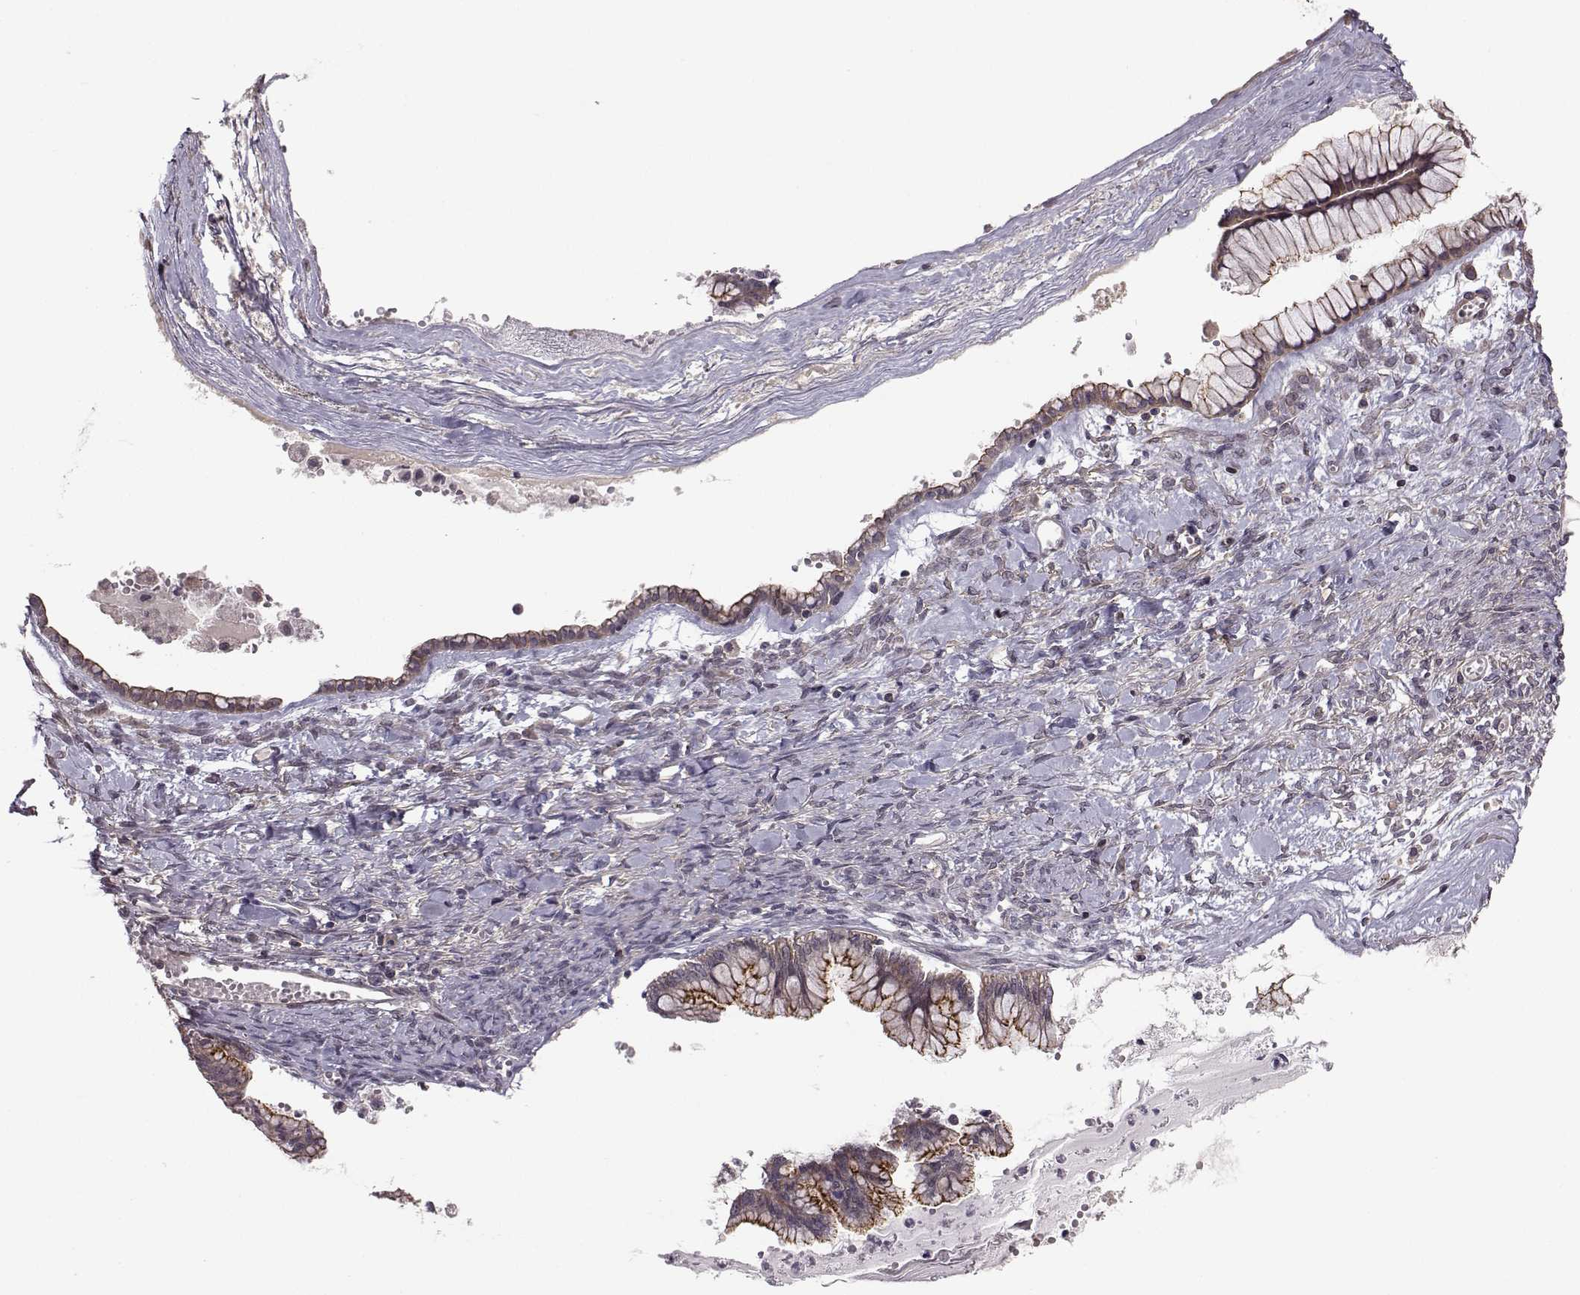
{"staining": {"intensity": "moderate", "quantity": "<25%", "location": "cytoplasmic/membranous"}, "tissue": "ovarian cancer", "cell_type": "Tumor cells", "image_type": "cancer", "snomed": [{"axis": "morphology", "description": "Cystadenocarcinoma, mucinous, NOS"}, {"axis": "topography", "description": "Ovary"}], "caption": "Immunohistochemical staining of ovarian cancer (mucinous cystadenocarcinoma) exhibits moderate cytoplasmic/membranous protein positivity in about <25% of tumor cells.", "gene": "PLEKHG3", "patient": {"sex": "female", "age": 67}}